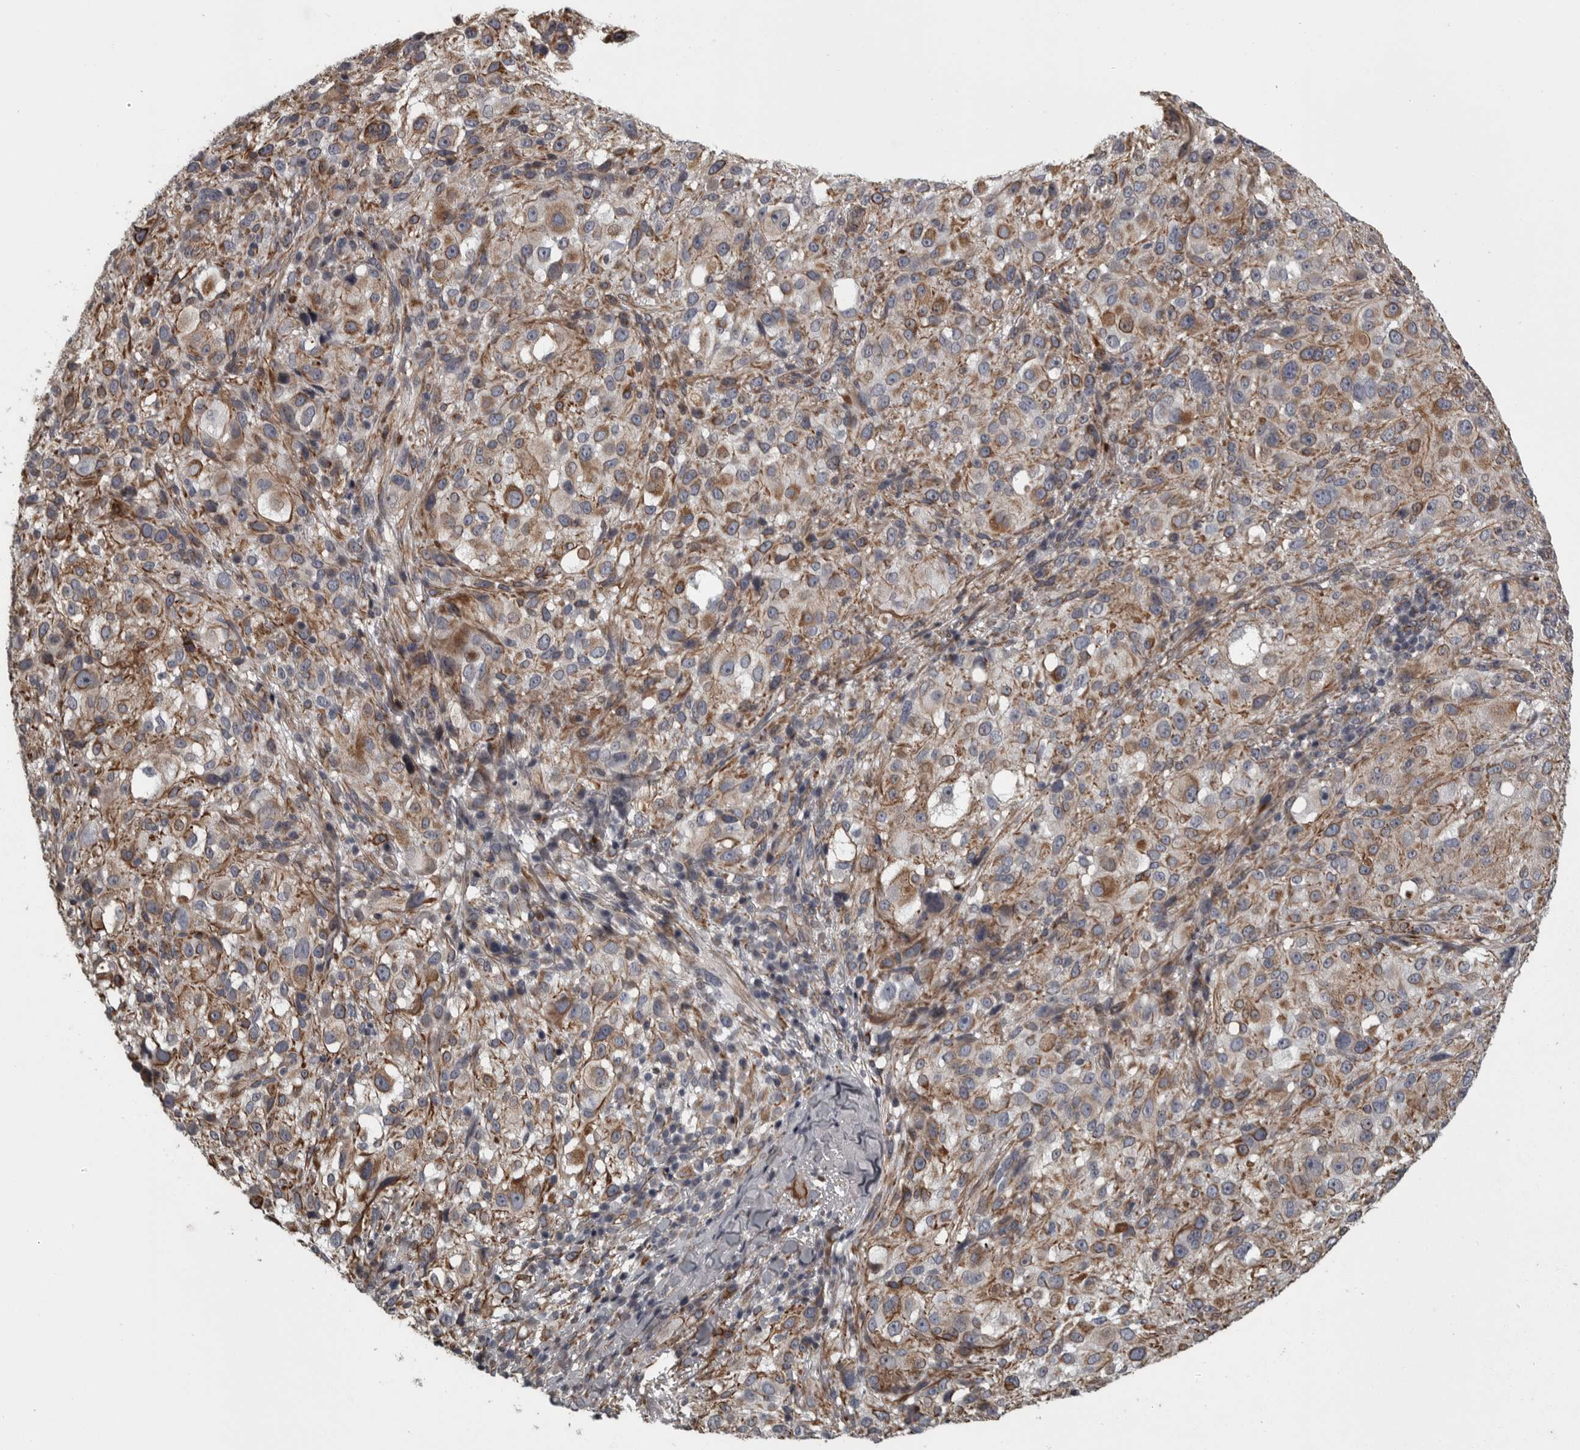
{"staining": {"intensity": "weak", "quantity": ">75%", "location": "cytoplasmic/membranous"}, "tissue": "melanoma", "cell_type": "Tumor cells", "image_type": "cancer", "snomed": [{"axis": "morphology", "description": "Necrosis, NOS"}, {"axis": "morphology", "description": "Malignant melanoma, NOS"}, {"axis": "topography", "description": "Skin"}], "caption": "Malignant melanoma was stained to show a protein in brown. There is low levels of weak cytoplasmic/membranous positivity in about >75% of tumor cells.", "gene": "FAAP100", "patient": {"sex": "female", "age": 87}}